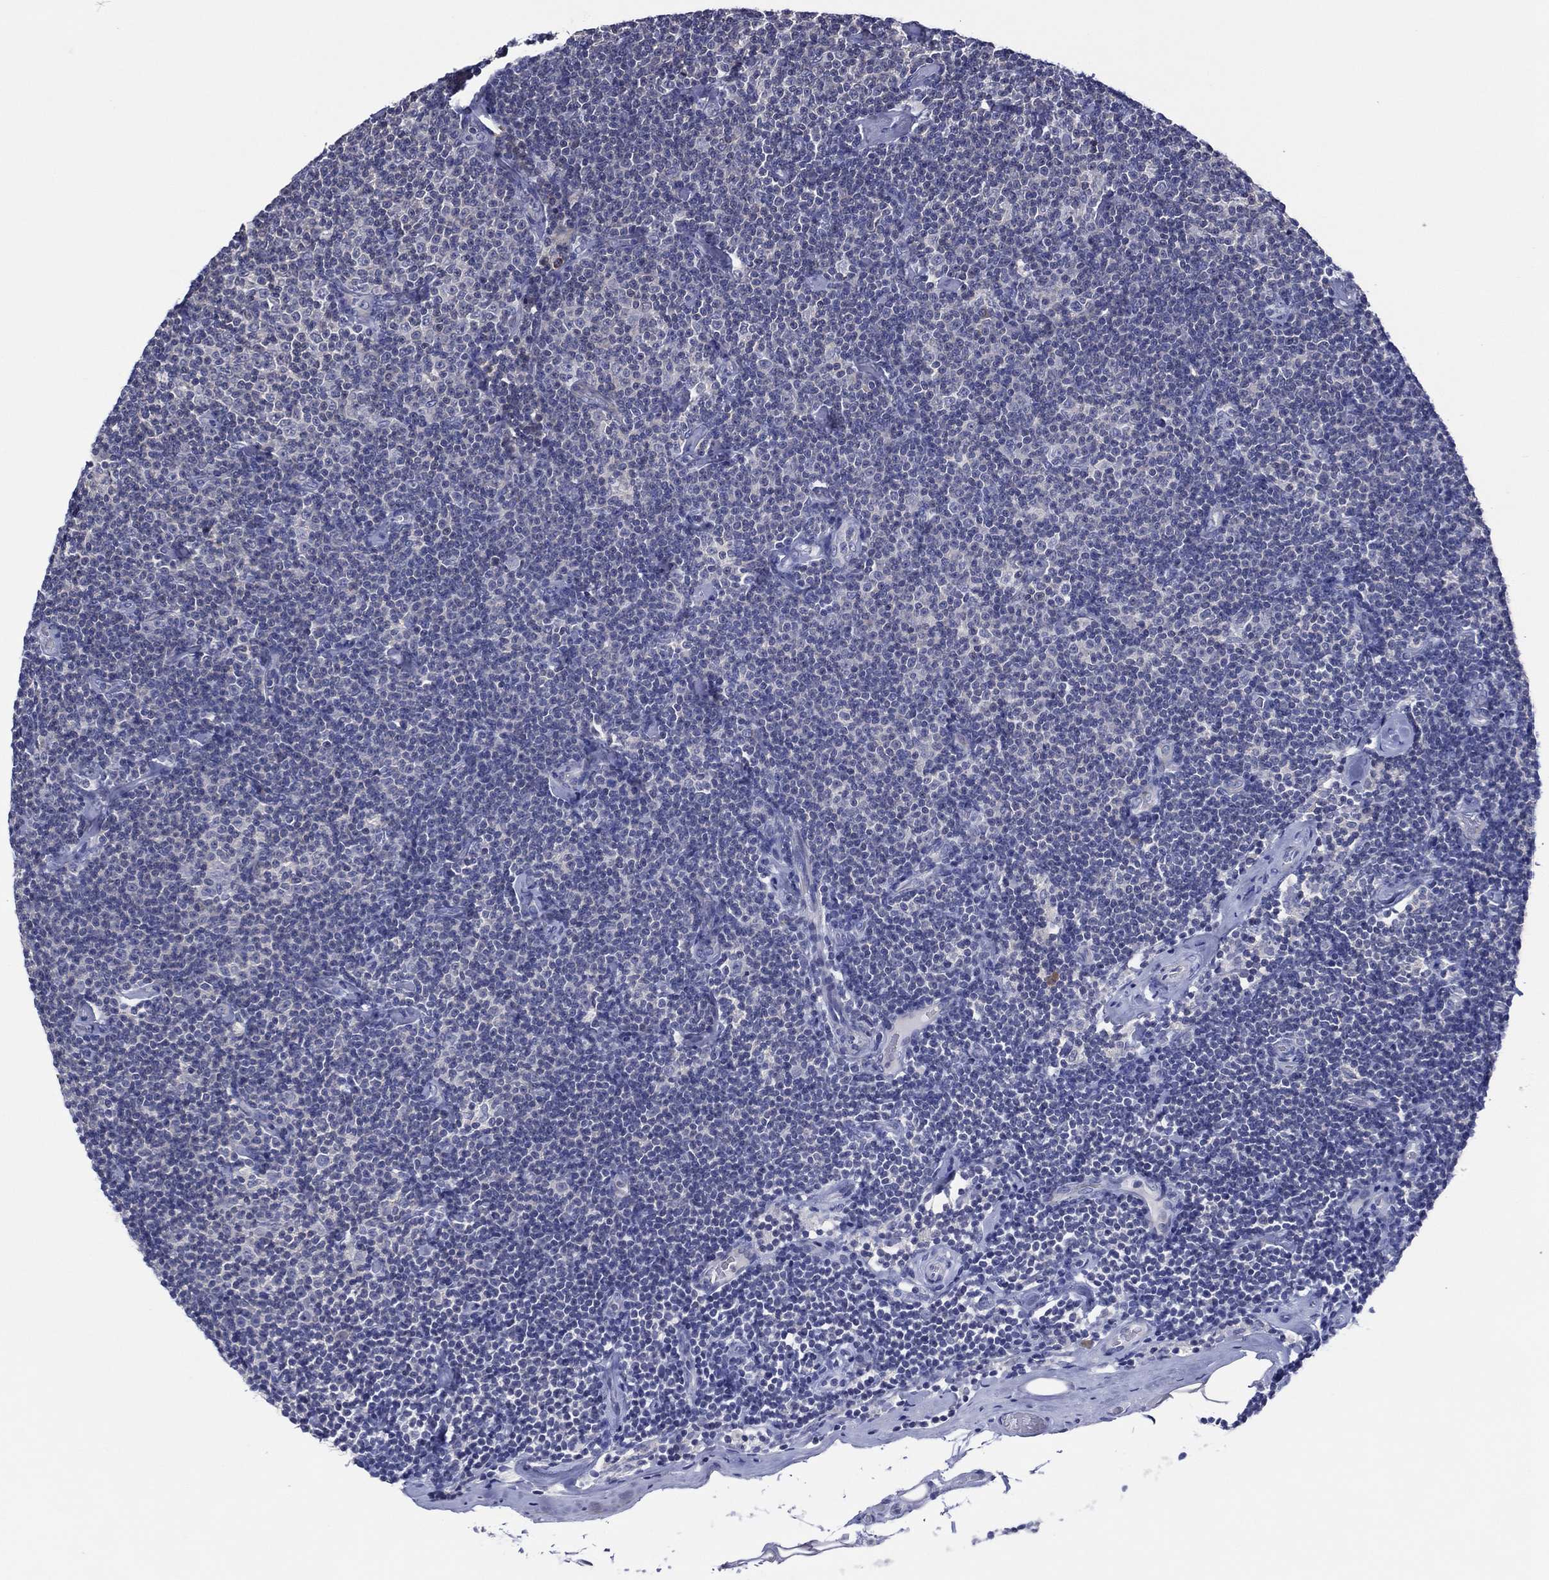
{"staining": {"intensity": "negative", "quantity": "none", "location": "none"}, "tissue": "lymphoma", "cell_type": "Tumor cells", "image_type": "cancer", "snomed": [{"axis": "morphology", "description": "Malignant lymphoma, non-Hodgkin's type, Low grade"}, {"axis": "topography", "description": "Lymph node"}], "caption": "Low-grade malignant lymphoma, non-Hodgkin's type was stained to show a protein in brown. There is no significant staining in tumor cells.", "gene": "TRIM31", "patient": {"sex": "male", "age": 81}}